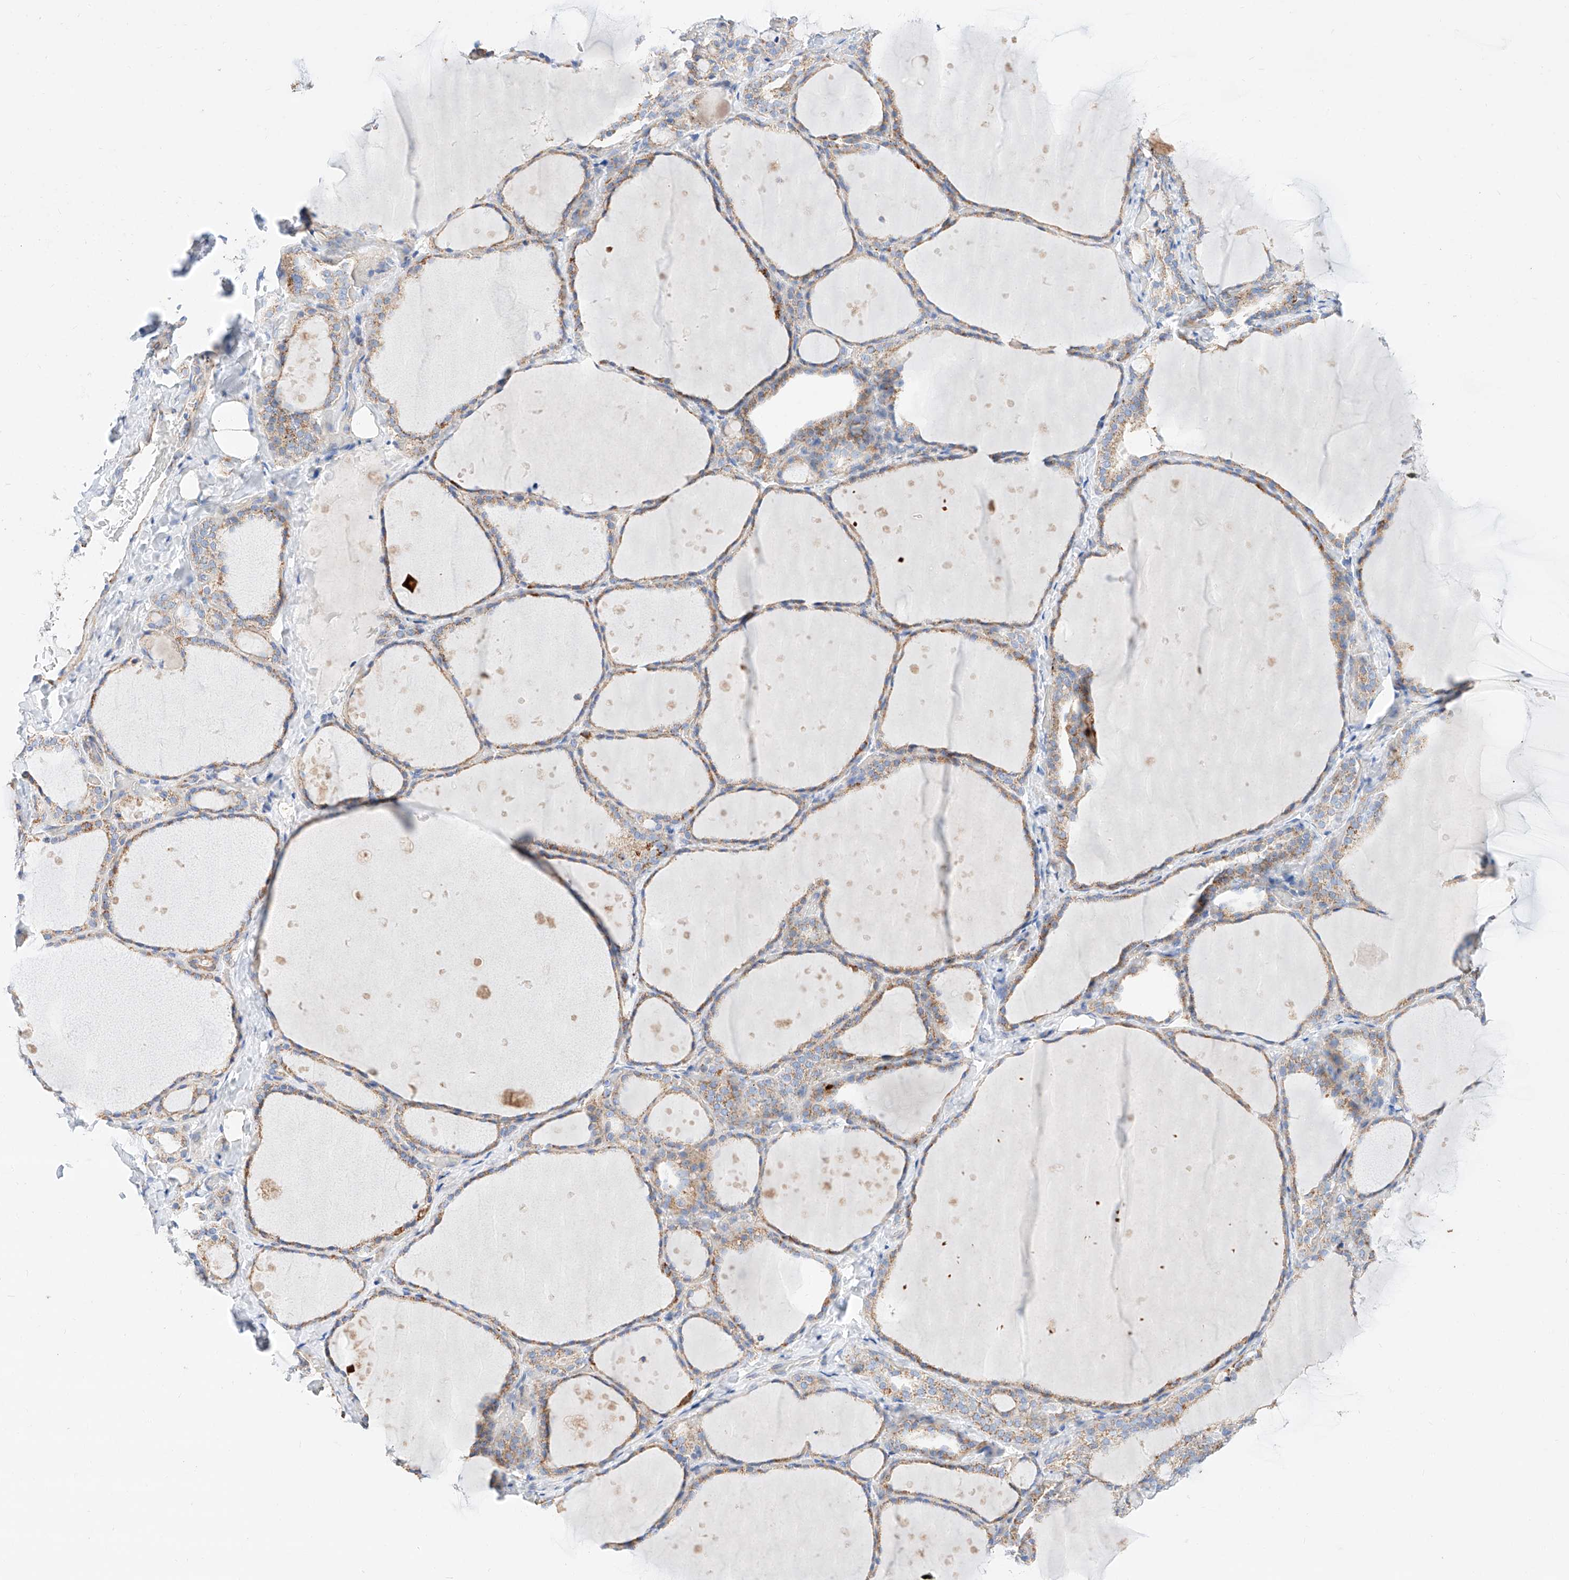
{"staining": {"intensity": "moderate", "quantity": ">75%", "location": "cytoplasmic/membranous"}, "tissue": "thyroid gland", "cell_type": "Glandular cells", "image_type": "normal", "snomed": [{"axis": "morphology", "description": "Normal tissue, NOS"}, {"axis": "topography", "description": "Thyroid gland"}], "caption": "Immunohistochemical staining of benign human thyroid gland exhibits >75% levels of moderate cytoplasmic/membranous protein positivity in about >75% of glandular cells. (Stains: DAB in brown, nuclei in blue, Microscopy: brightfield microscopy at high magnification).", "gene": "C6orf62", "patient": {"sex": "female", "age": 44}}